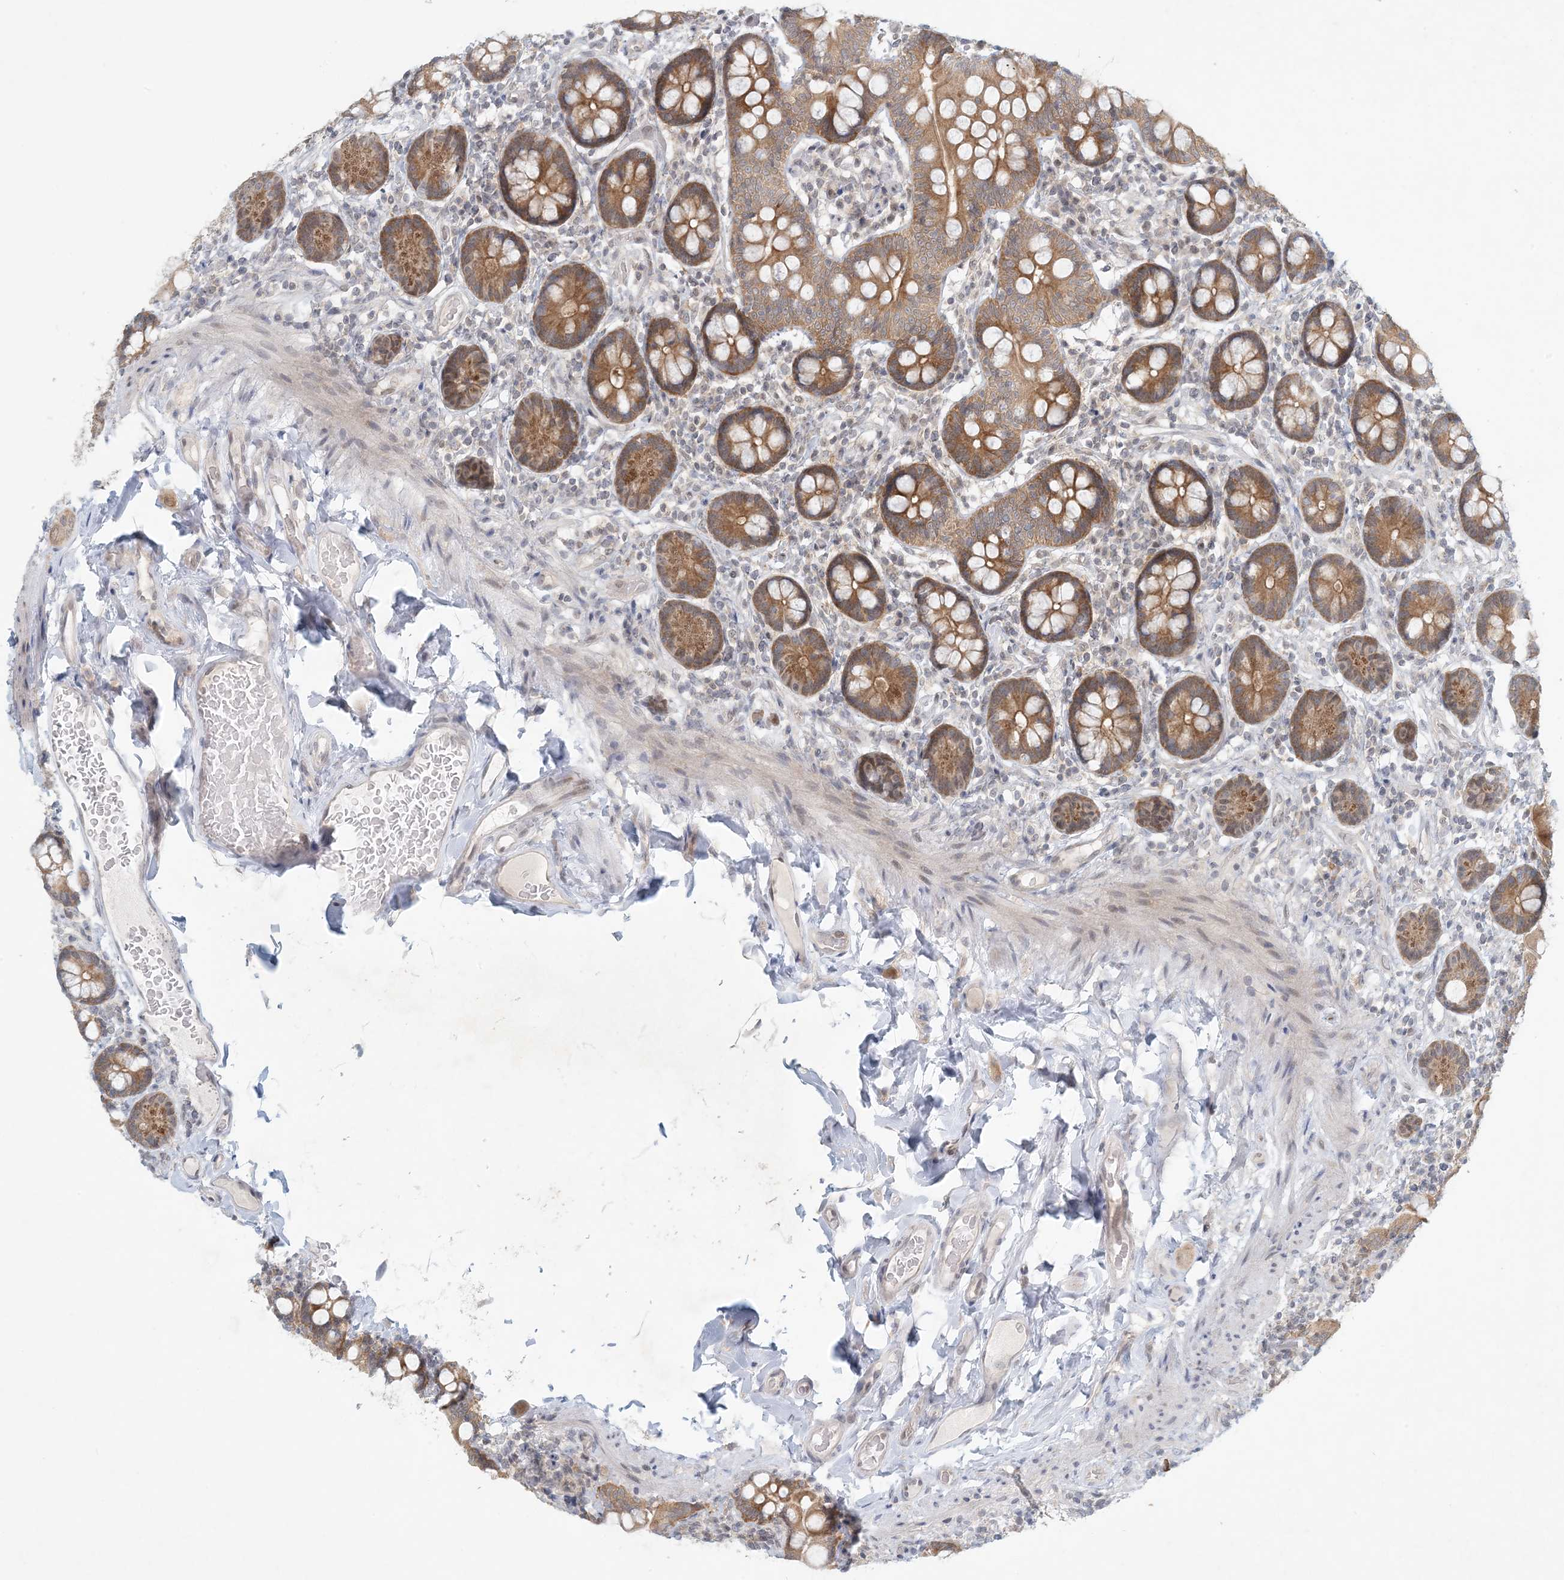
{"staining": {"intensity": "moderate", "quantity": ">75%", "location": "cytoplasmic/membranous"}, "tissue": "small intestine", "cell_type": "Glandular cells", "image_type": "normal", "snomed": [{"axis": "morphology", "description": "Normal tissue, NOS"}, {"axis": "topography", "description": "Small intestine"}], "caption": "Immunohistochemical staining of benign human small intestine displays >75% levels of moderate cytoplasmic/membranous protein positivity in about >75% of glandular cells. (DAB (3,3'-diaminobenzidine) = brown stain, brightfield microscopy at high magnification).", "gene": "OBI1", "patient": {"sex": "female", "age": 64}}